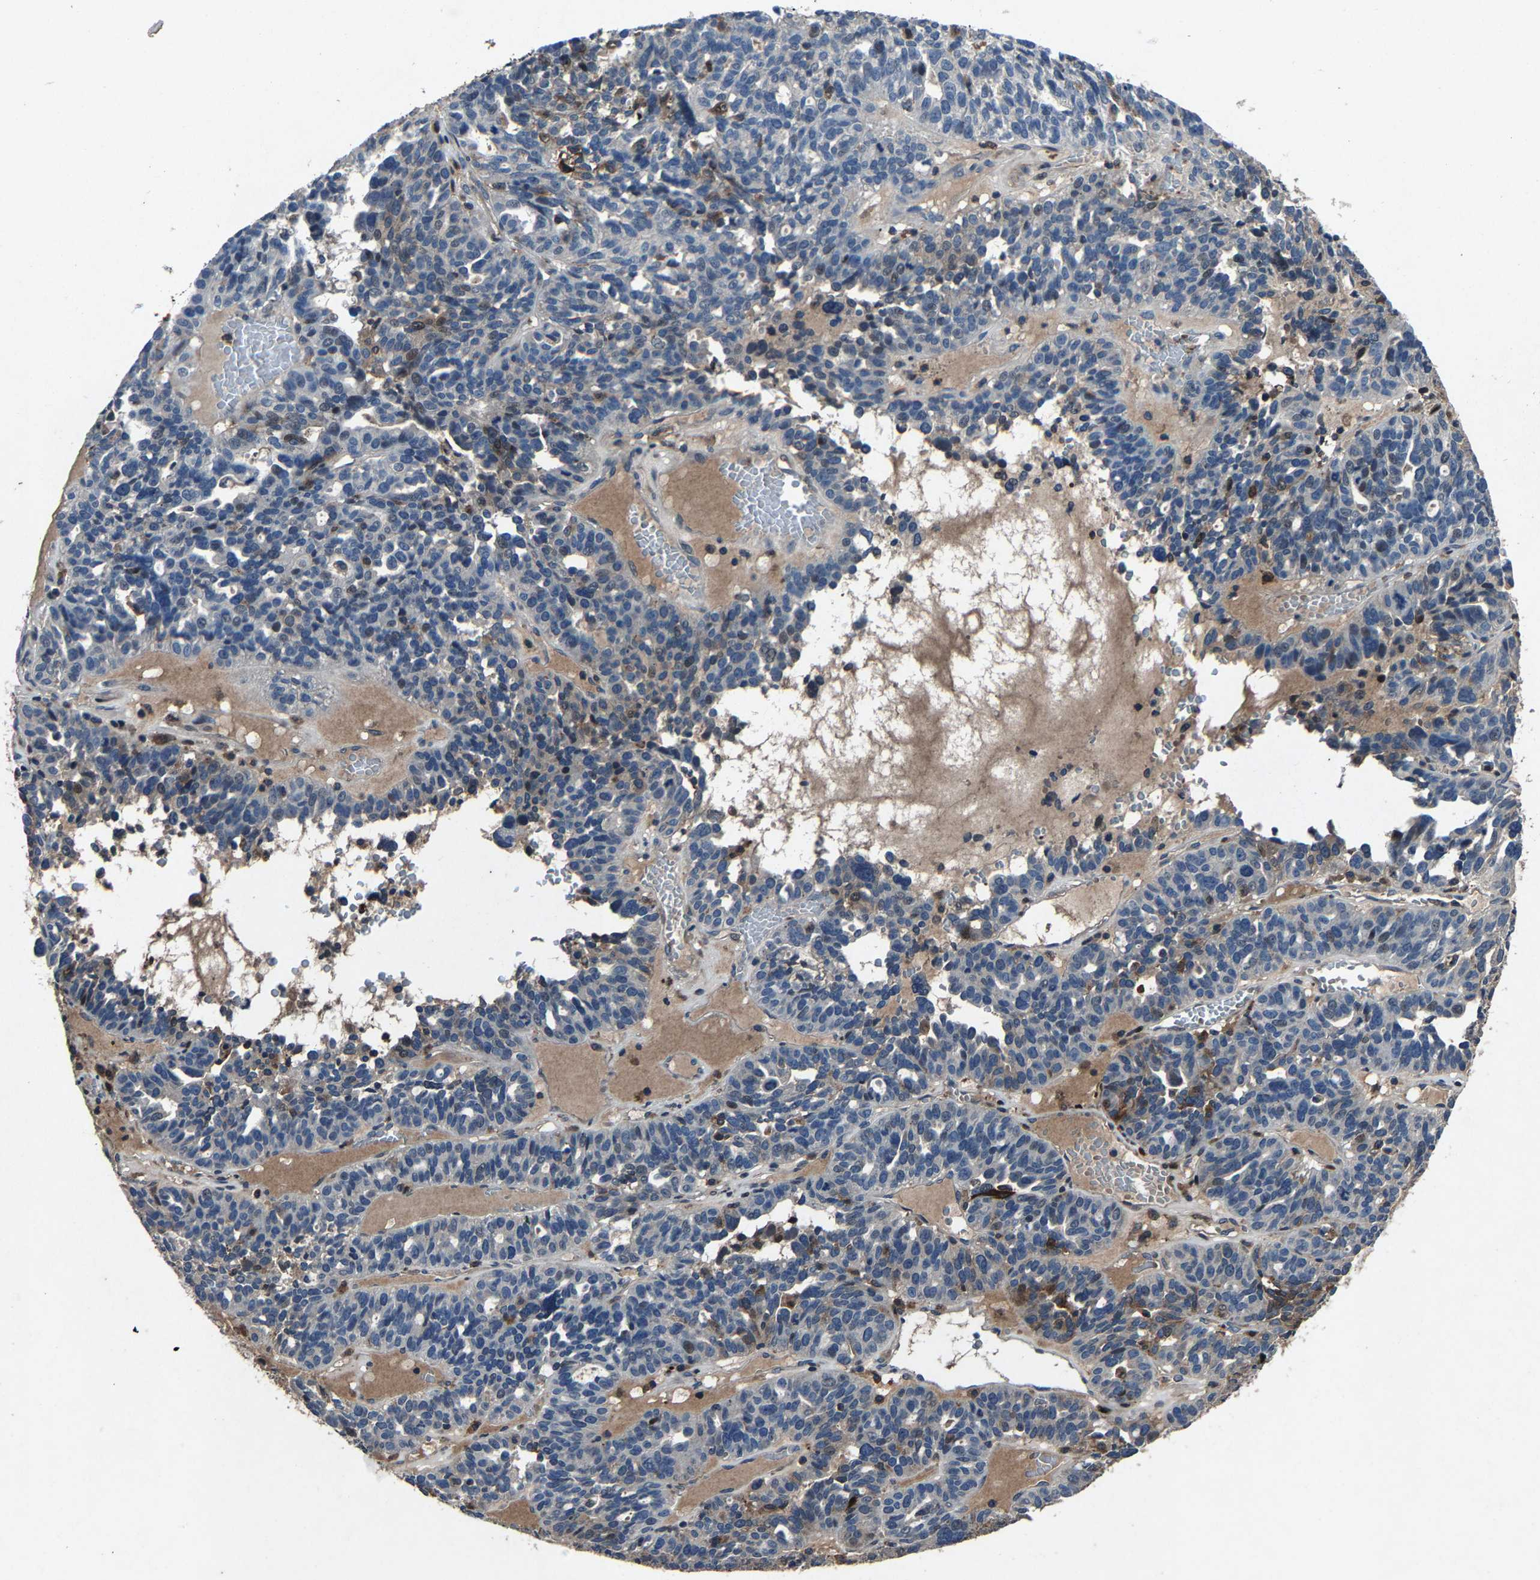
{"staining": {"intensity": "negative", "quantity": "none", "location": "none"}, "tissue": "ovarian cancer", "cell_type": "Tumor cells", "image_type": "cancer", "snomed": [{"axis": "morphology", "description": "Cystadenocarcinoma, serous, NOS"}, {"axis": "topography", "description": "Ovary"}], "caption": "Photomicrograph shows no protein positivity in tumor cells of serous cystadenocarcinoma (ovarian) tissue. (DAB (3,3'-diaminobenzidine) immunohistochemistry (IHC), high magnification).", "gene": "PCNX2", "patient": {"sex": "female", "age": 59}}